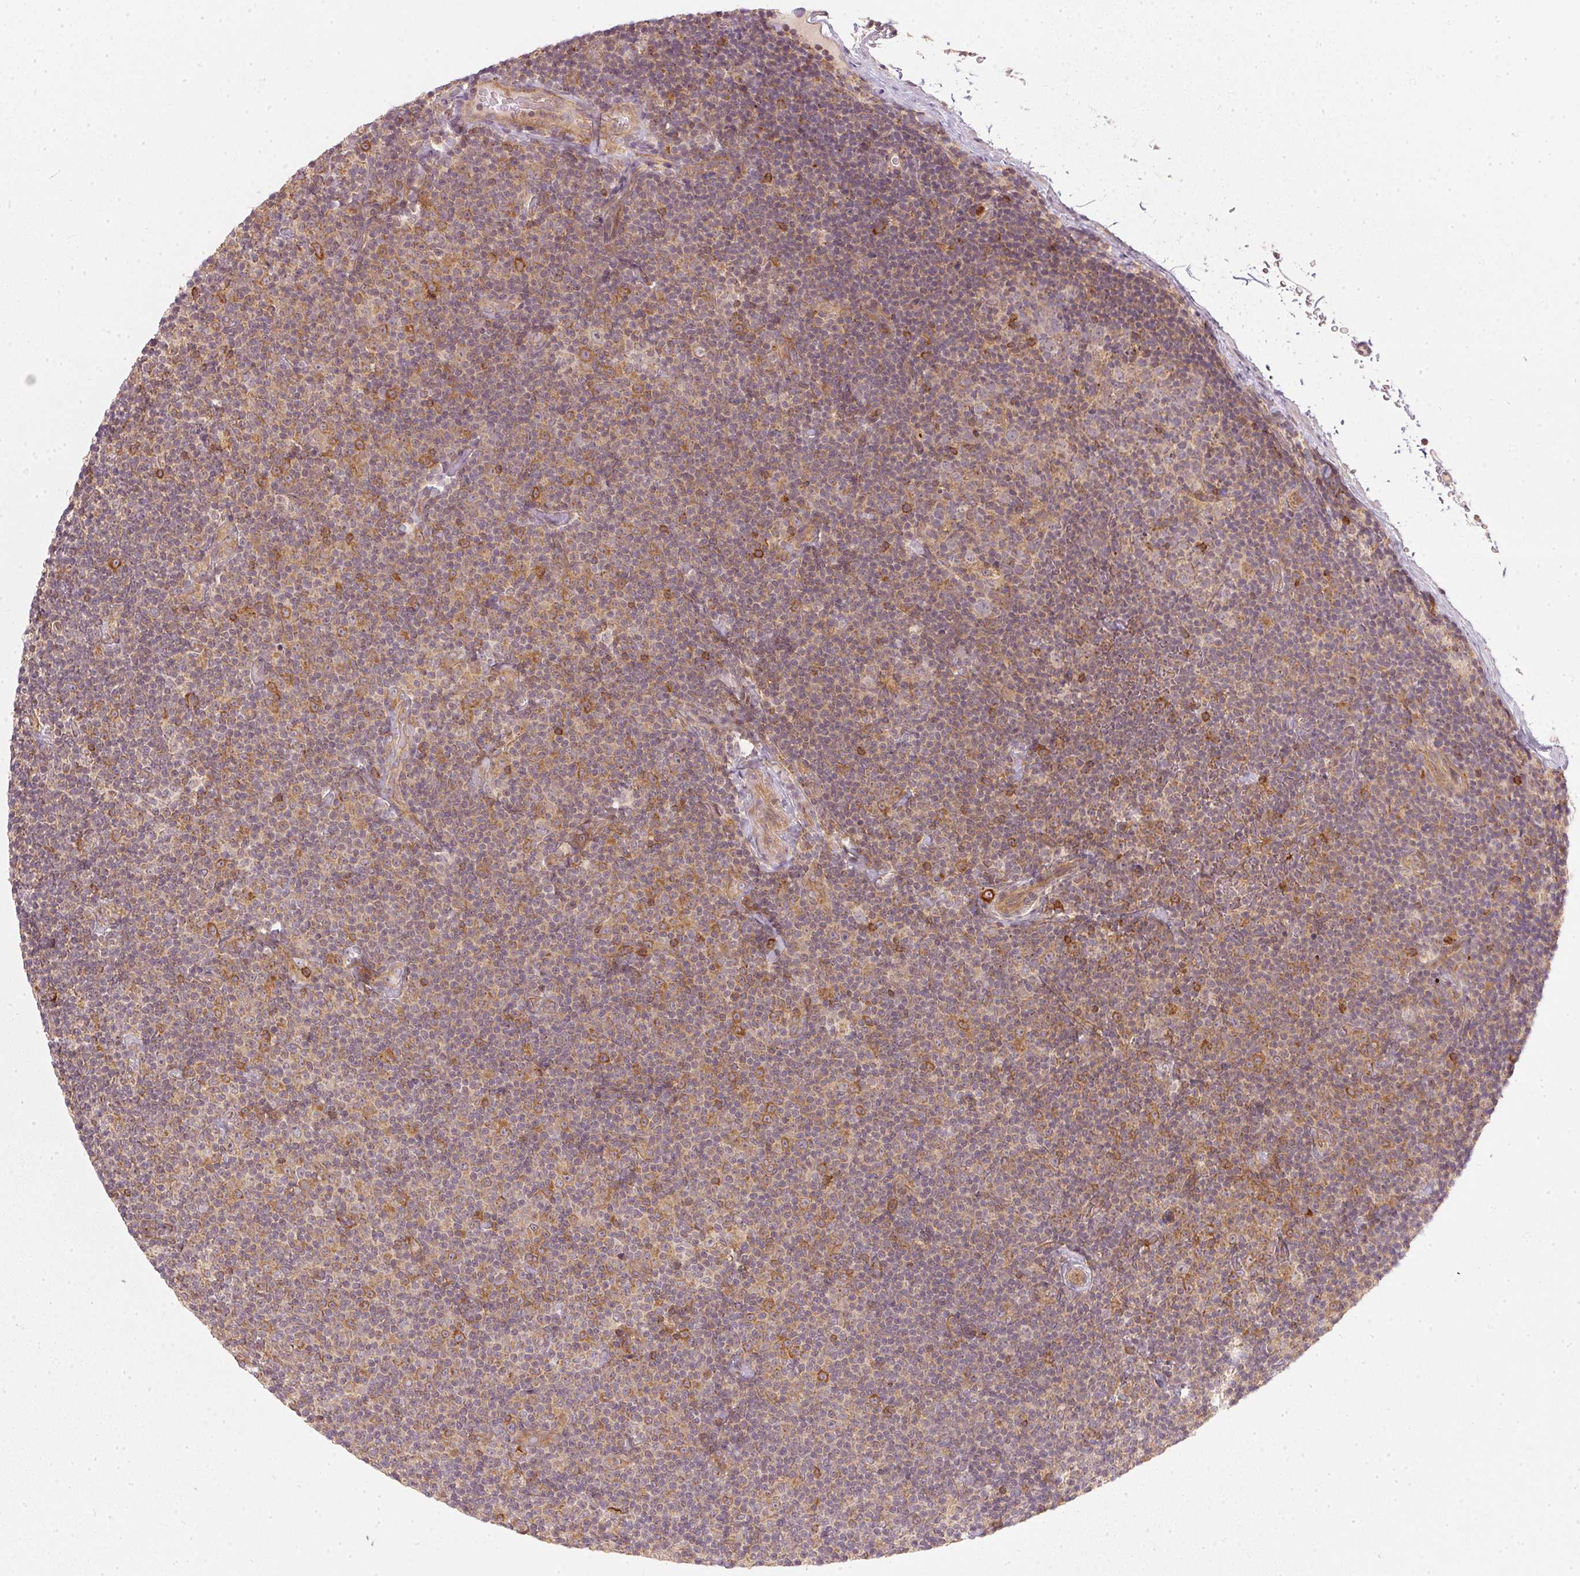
{"staining": {"intensity": "weak", "quantity": "25%-75%", "location": "cytoplasmic/membranous"}, "tissue": "lymphoma", "cell_type": "Tumor cells", "image_type": "cancer", "snomed": [{"axis": "morphology", "description": "Malignant lymphoma, non-Hodgkin's type, Low grade"}, {"axis": "topography", "description": "Lymph node"}], "caption": "Immunohistochemistry (IHC) (DAB (3,3'-diaminobenzidine)) staining of human malignant lymphoma, non-Hodgkin's type (low-grade) displays weak cytoplasmic/membranous protein staining in about 25%-75% of tumor cells.", "gene": "NADK2", "patient": {"sex": "male", "age": 81}}